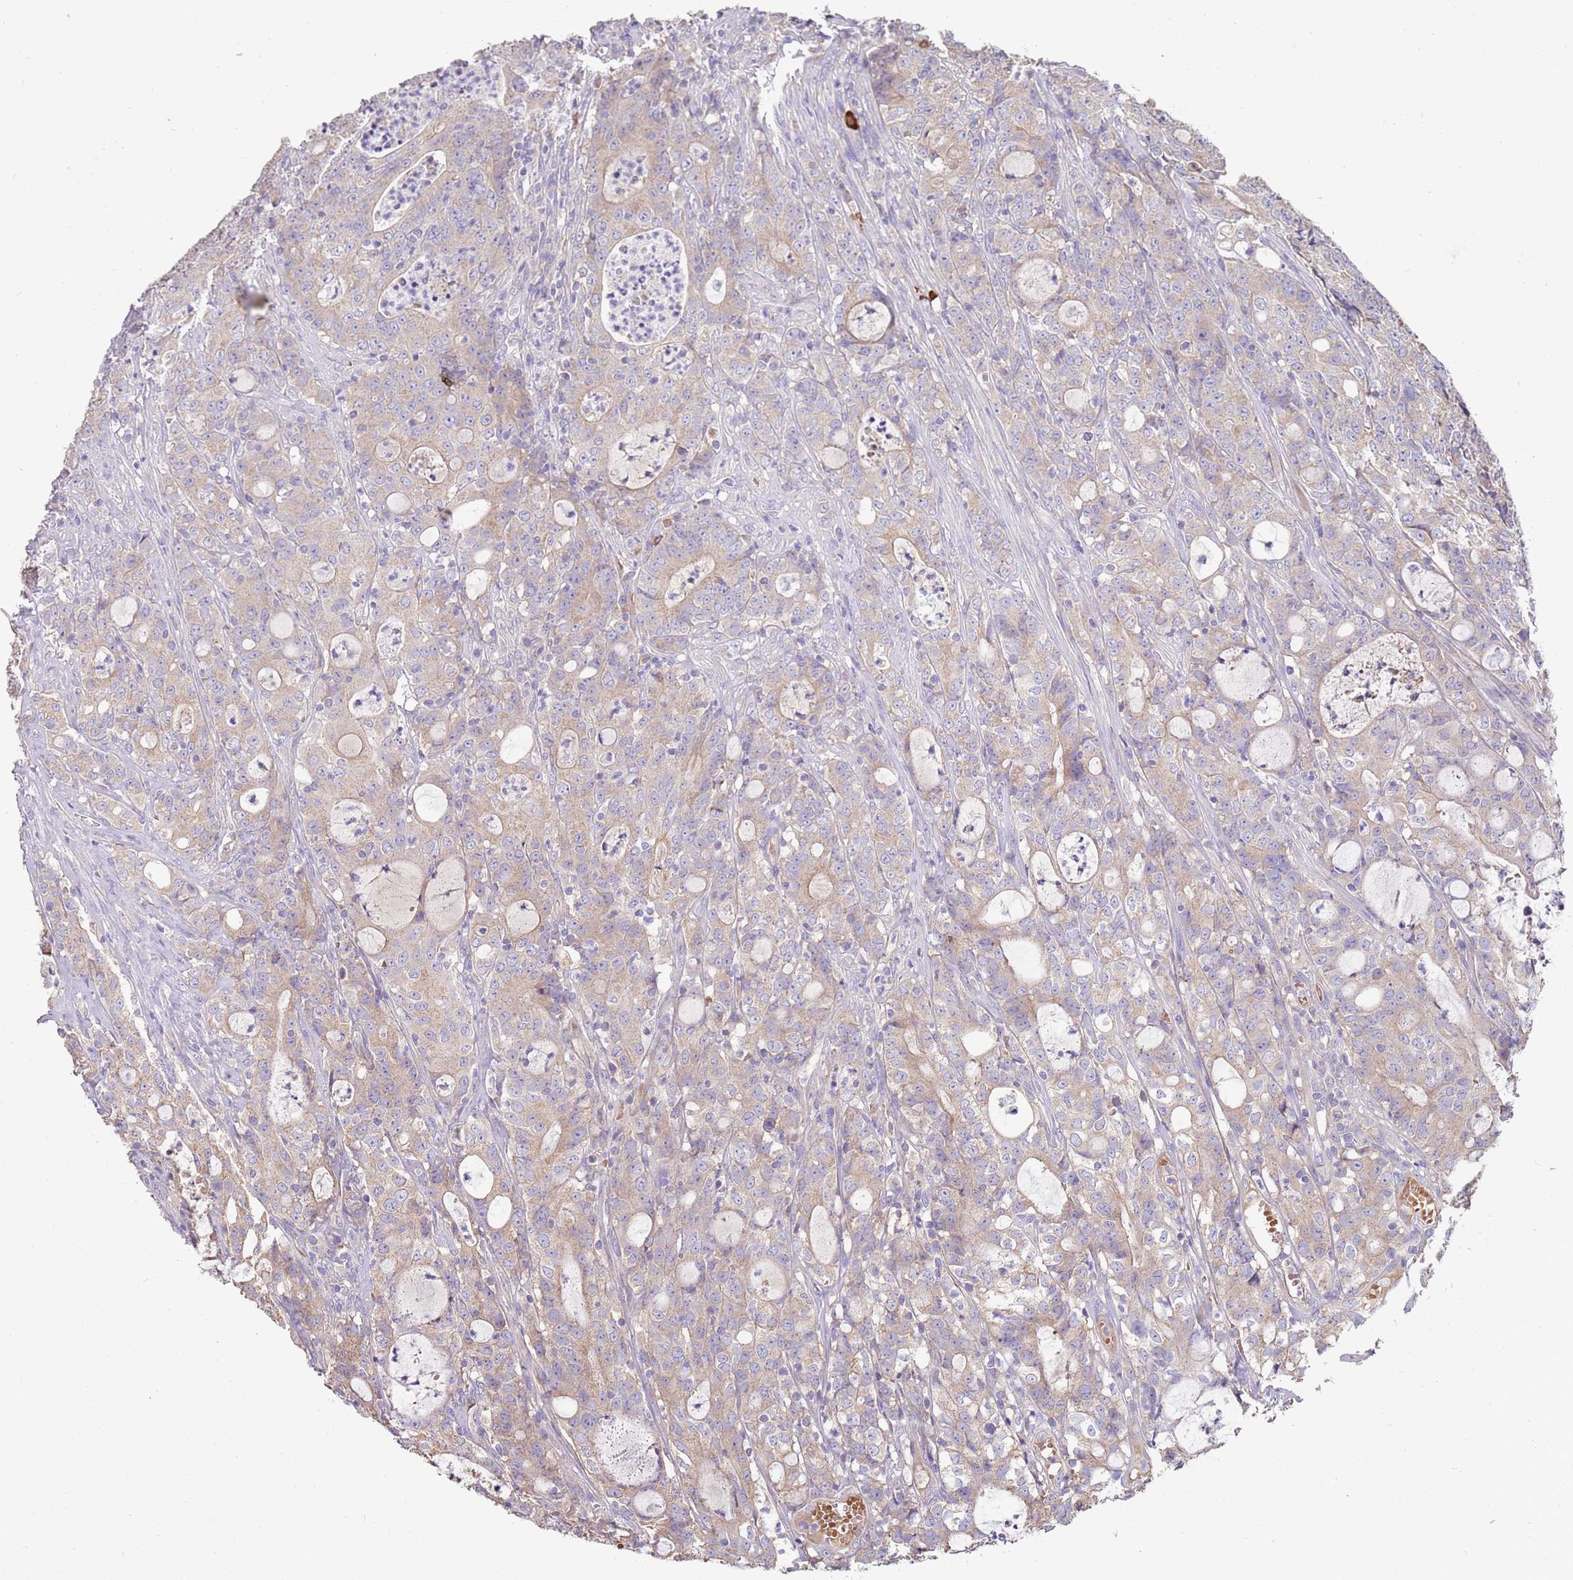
{"staining": {"intensity": "weak", "quantity": ">75%", "location": "cytoplasmic/membranous"}, "tissue": "colorectal cancer", "cell_type": "Tumor cells", "image_type": "cancer", "snomed": [{"axis": "morphology", "description": "Adenocarcinoma, NOS"}, {"axis": "topography", "description": "Colon"}], "caption": "Immunohistochemistry histopathology image of neoplastic tissue: human colorectal cancer (adenocarcinoma) stained using immunohistochemistry (IHC) reveals low levels of weak protein expression localized specifically in the cytoplasmic/membranous of tumor cells, appearing as a cytoplasmic/membranous brown color.", "gene": "TRMO", "patient": {"sex": "male", "age": 83}}